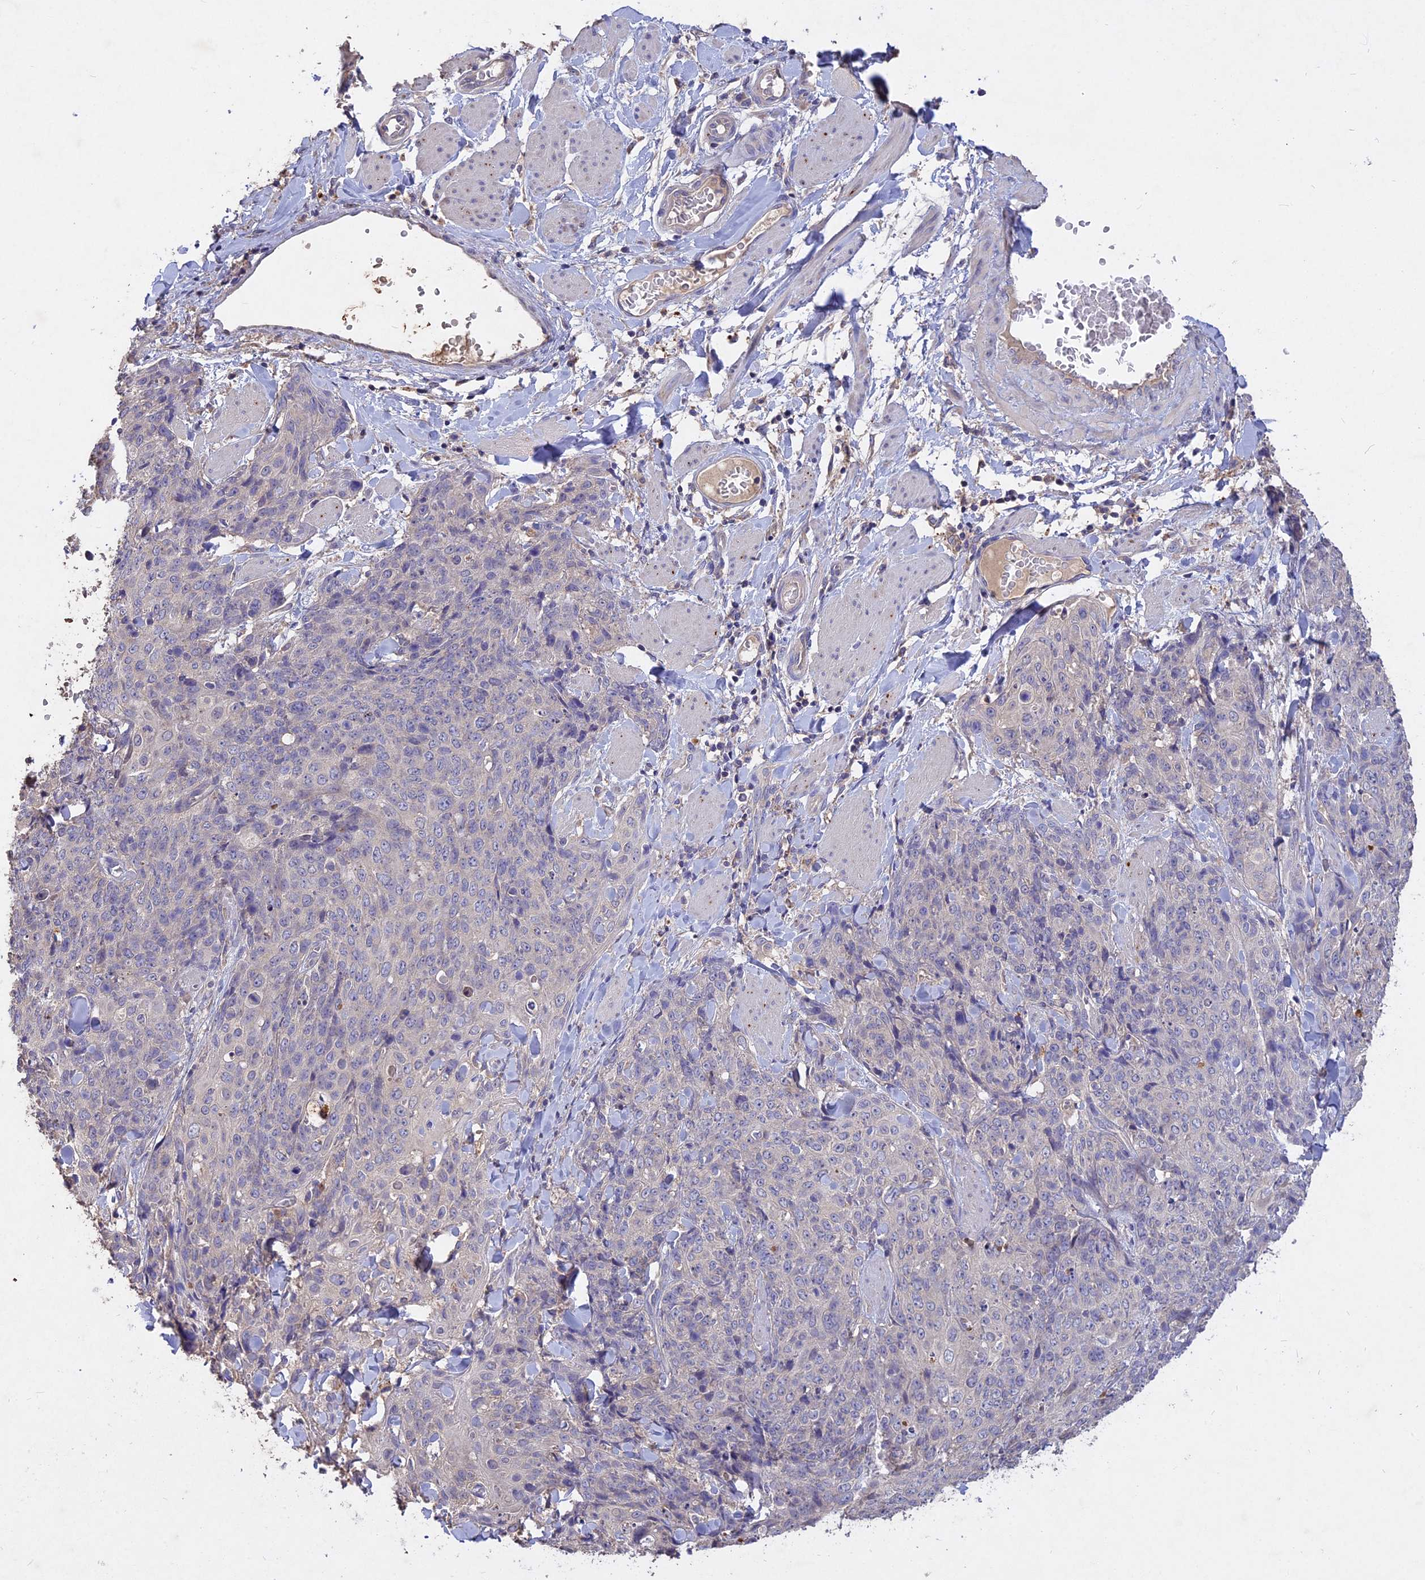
{"staining": {"intensity": "negative", "quantity": "none", "location": "none"}, "tissue": "skin cancer", "cell_type": "Tumor cells", "image_type": "cancer", "snomed": [{"axis": "morphology", "description": "Squamous cell carcinoma, NOS"}, {"axis": "topography", "description": "Skin"}, {"axis": "topography", "description": "Vulva"}], "caption": "There is no significant expression in tumor cells of skin cancer (squamous cell carcinoma).", "gene": "SLC26A4", "patient": {"sex": "female", "age": 85}}